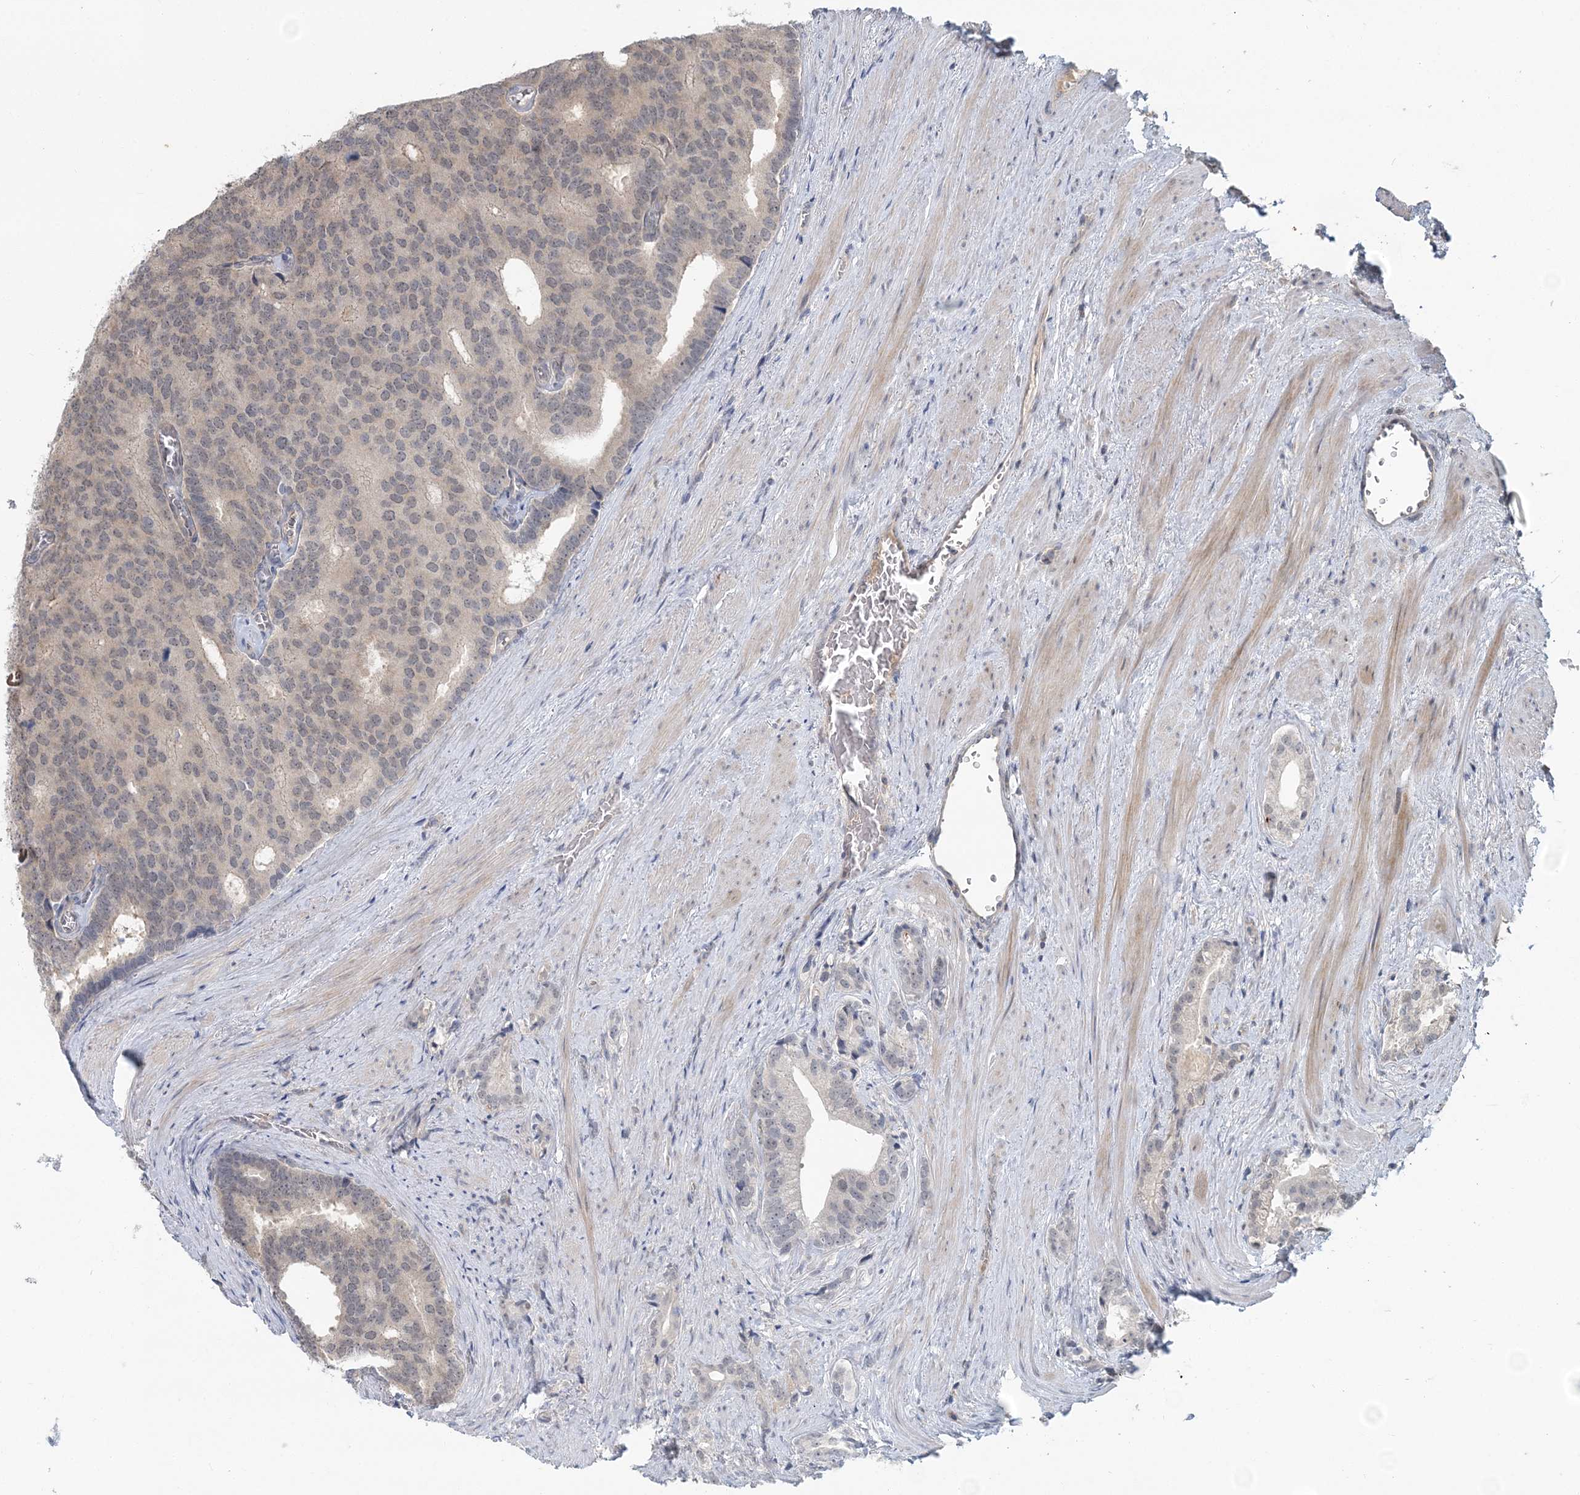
{"staining": {"intensity": "weak", "quantity": "25%-75%", "location": "nuclear"}, "tissue": "prostate cancer", "cell_type": "Tumor cells", "image_type": "cancer", "snomed": [{"axis": "morphology", "description": "Adenocarcinoma, Low grade"}, {"axis": "topography", "description": "Prostate"}], "caption": "Prostate cancer stained for a protein (brown) reveals weak nuclear positive staining in approximately 25%-75% of tumor cells.", "gene": "RNF25", "patient": {"sex": "male", "age": 71}}